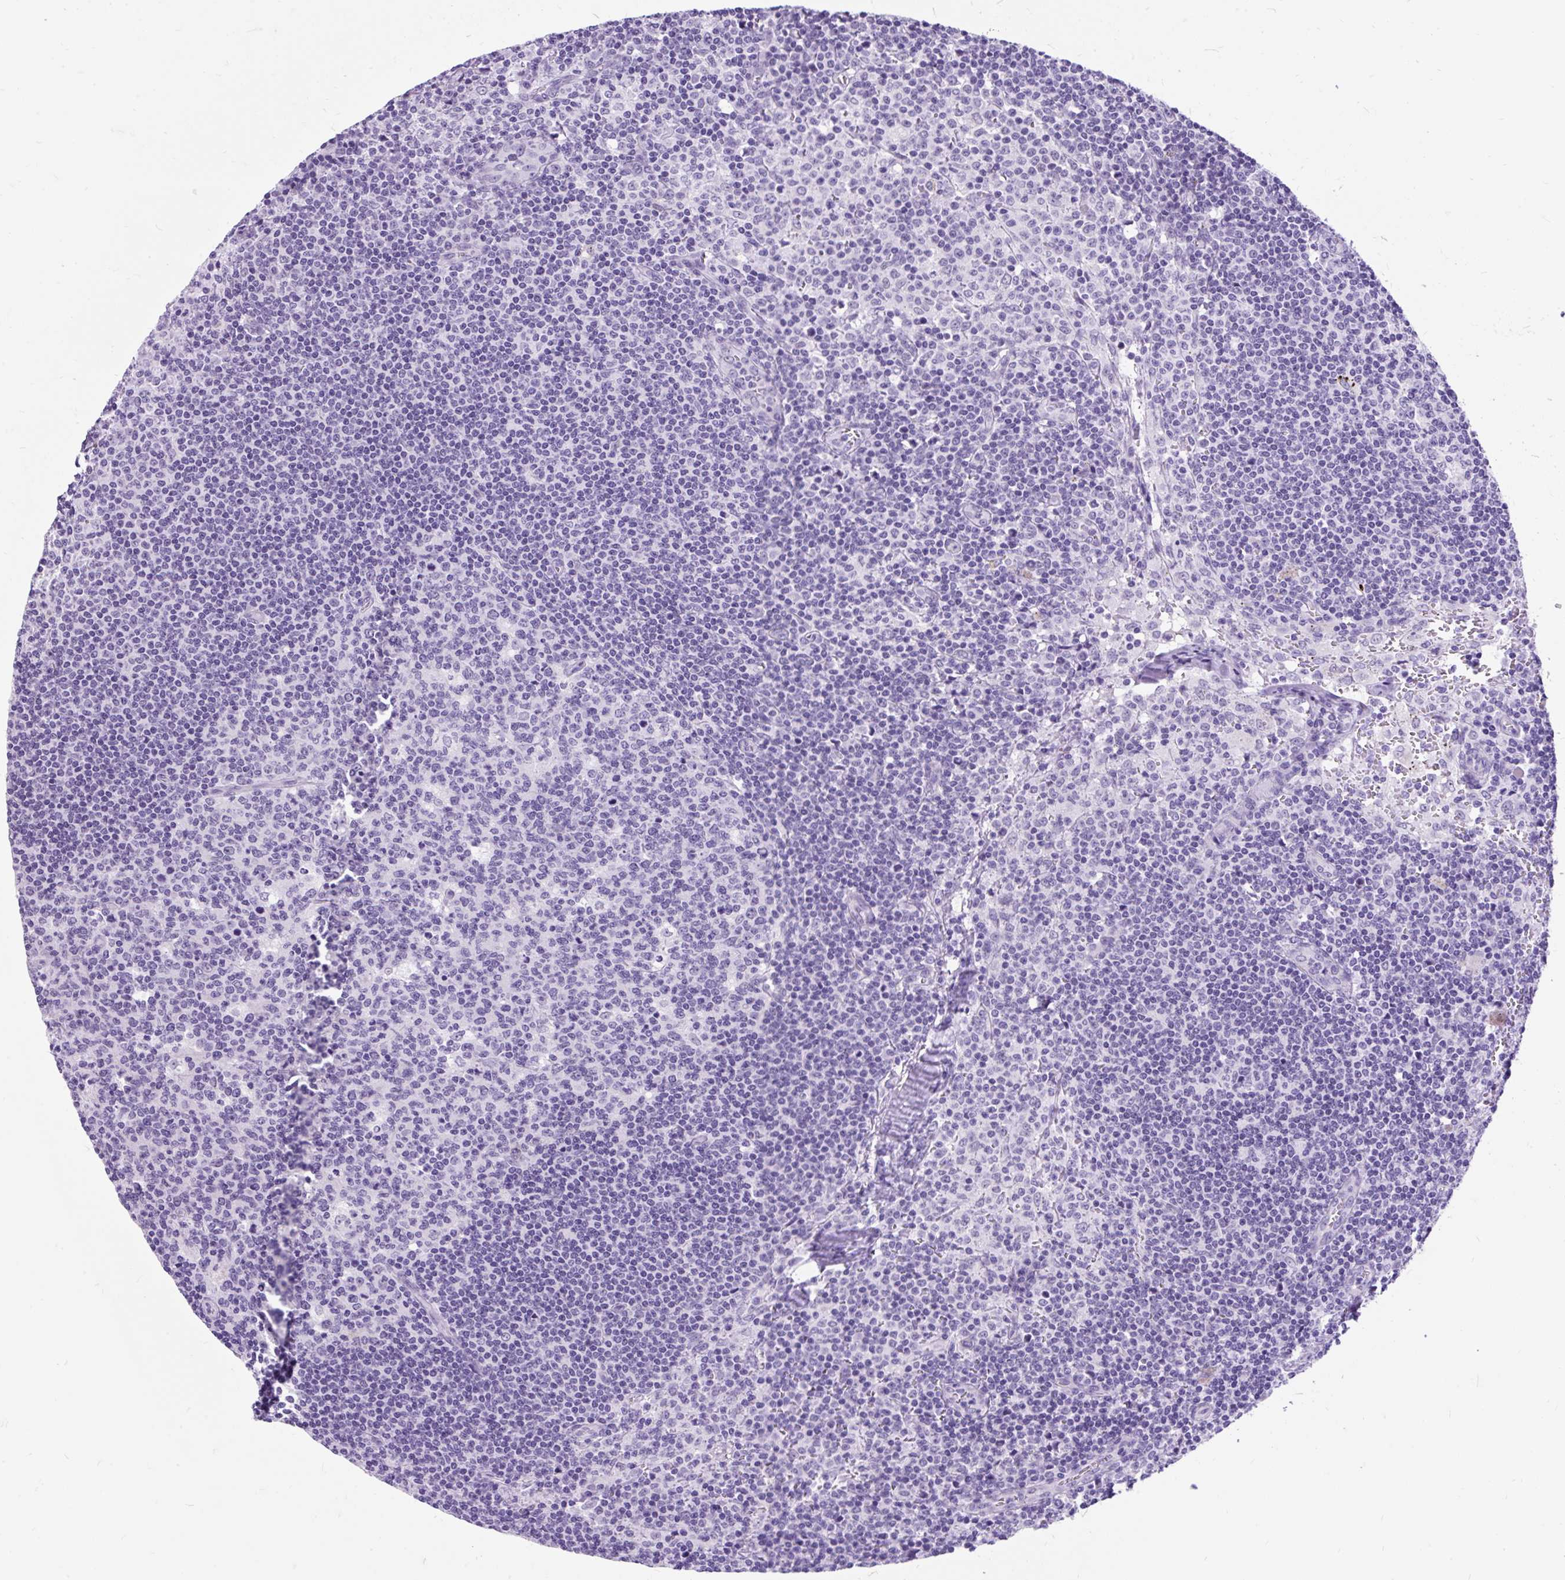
{"staining": {"intensity": "negative", "quantity": "none", "location": "none"}, "tissue": "lymph node", "cell_type": "Germinal center cells", "image_type": "normal", "snomed": [{"axis": "morphology", "description": "Normal tissue, NOS"}, {"axis": "topography", "description": "Lymph node"}], "caption": "Human lymph node stained for a protein using immunohistochemistry (IHC) demonstrates no expression in germinal center cells.", "gene": "SCGB1A1", "patient": {"sex": "female", "age": 45}}